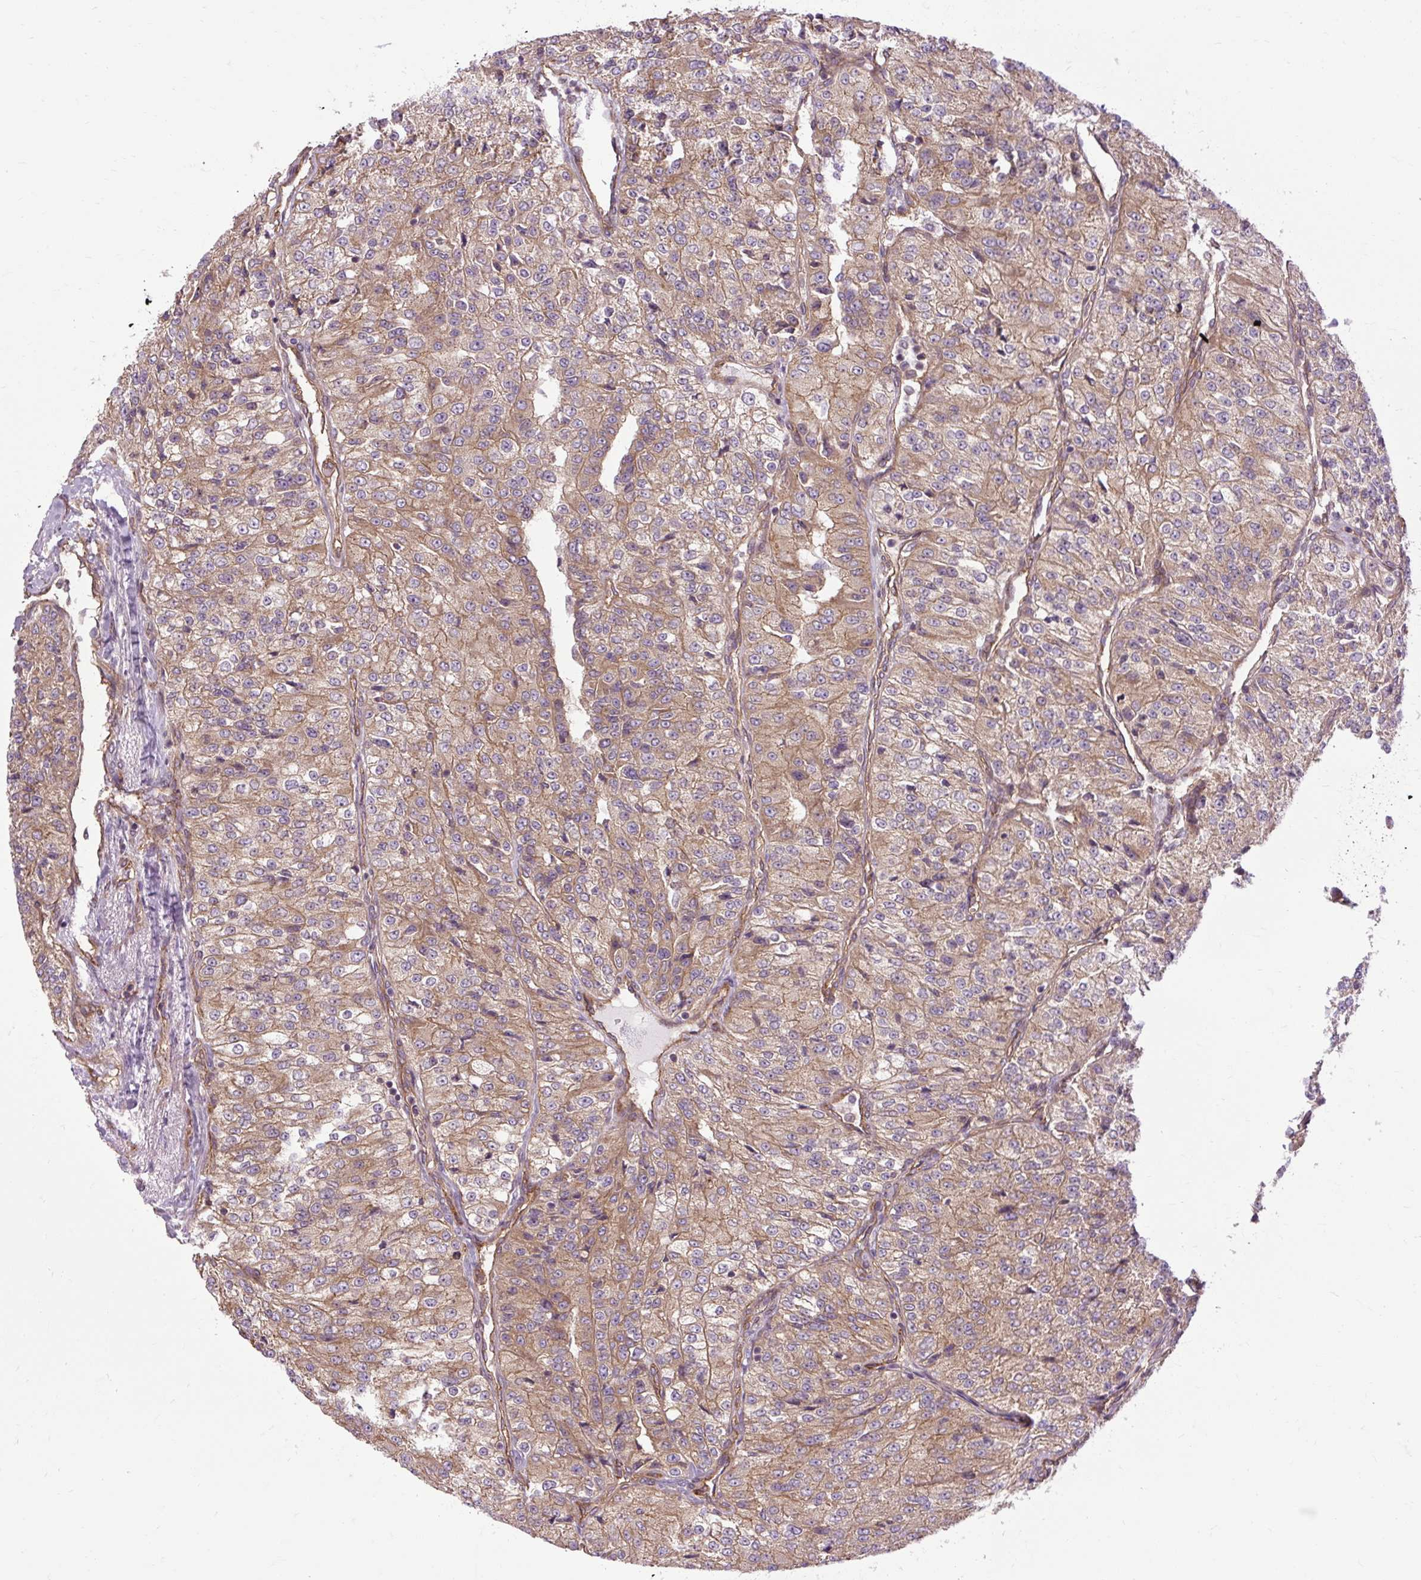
{"staining": {"intensity": "moderate", "quantity": ">75%", "location": "cytoplasmic/membranous"}, "tissue": "renal cancer", "cell_type": "Tumor cells", "image_type": "cancer", "snomed": [{"axis": "morphology", "description": "Adenocarcinoma, NOS"}, {"axis": "topography", "description": "Kidney"}], "caption": "Protein analysis of renal cancer (adenocarcinoma) tissue shows moderate cytoplasmic/membranous positivity in about >75% of tumor cells.", "gene": "CCDC93", "patient": {"sex": "female", "age": 63}}